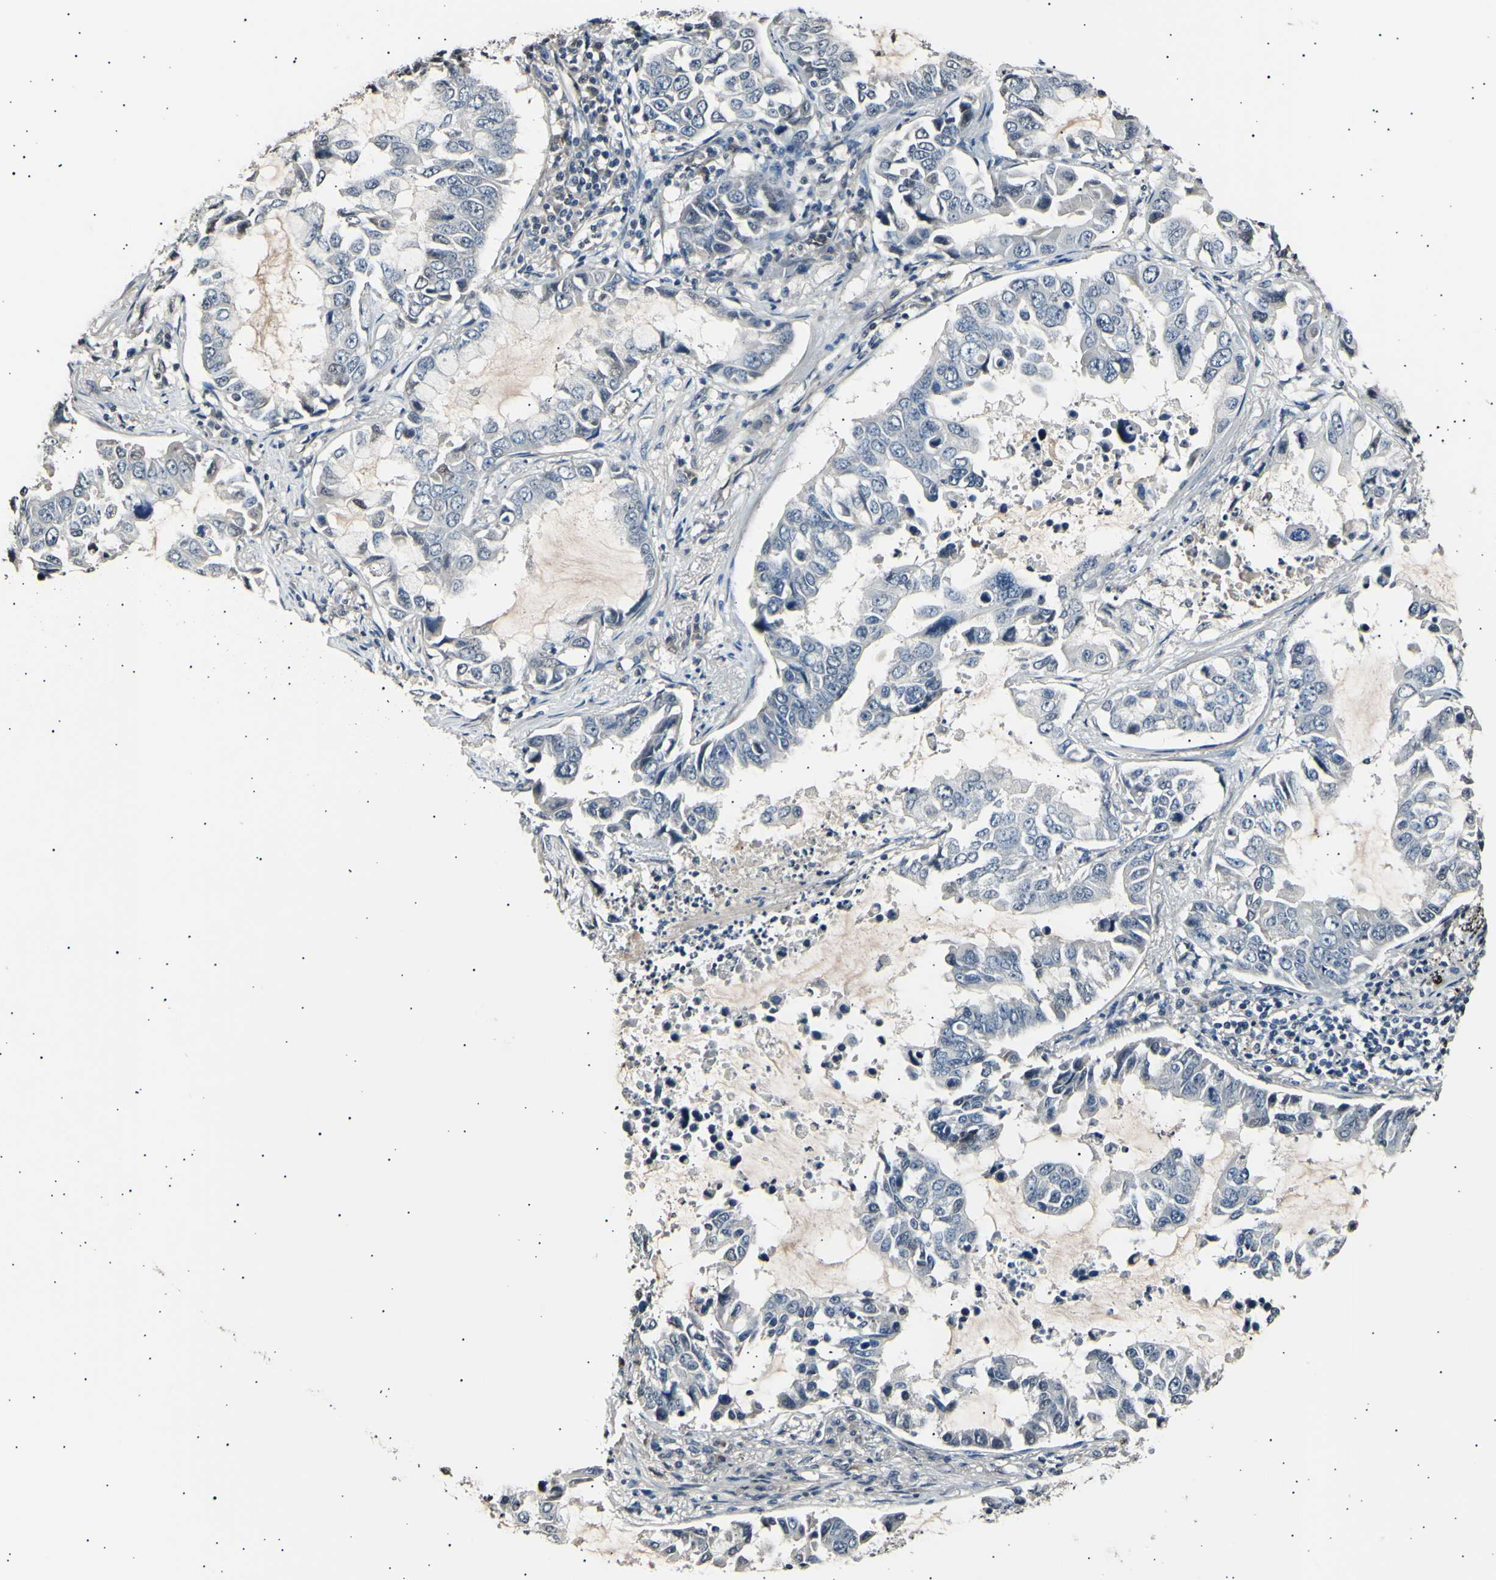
{"staining": {"intensity": "negative", "quantity": "none", "location": "none"}, "tissue": "lung cancer", "cell_type": "Tumor cells", "image_type": "cancer", "snomed": [{"axis": "morphology", "description": "Adenocarcinoma, NOS"}, {"axis": "topography", "description": "Lung"}], "caption": "Immunohistochemistry of human lung adenocarcinoma demonstrates no expression in tumor cells. (Stains: DAB IHC with hematoxylin counter stain, Microscopy: brightfield microscopy at high magnification).", "gene": "AK1", "patient": {"sex": "male", "age": 64}}